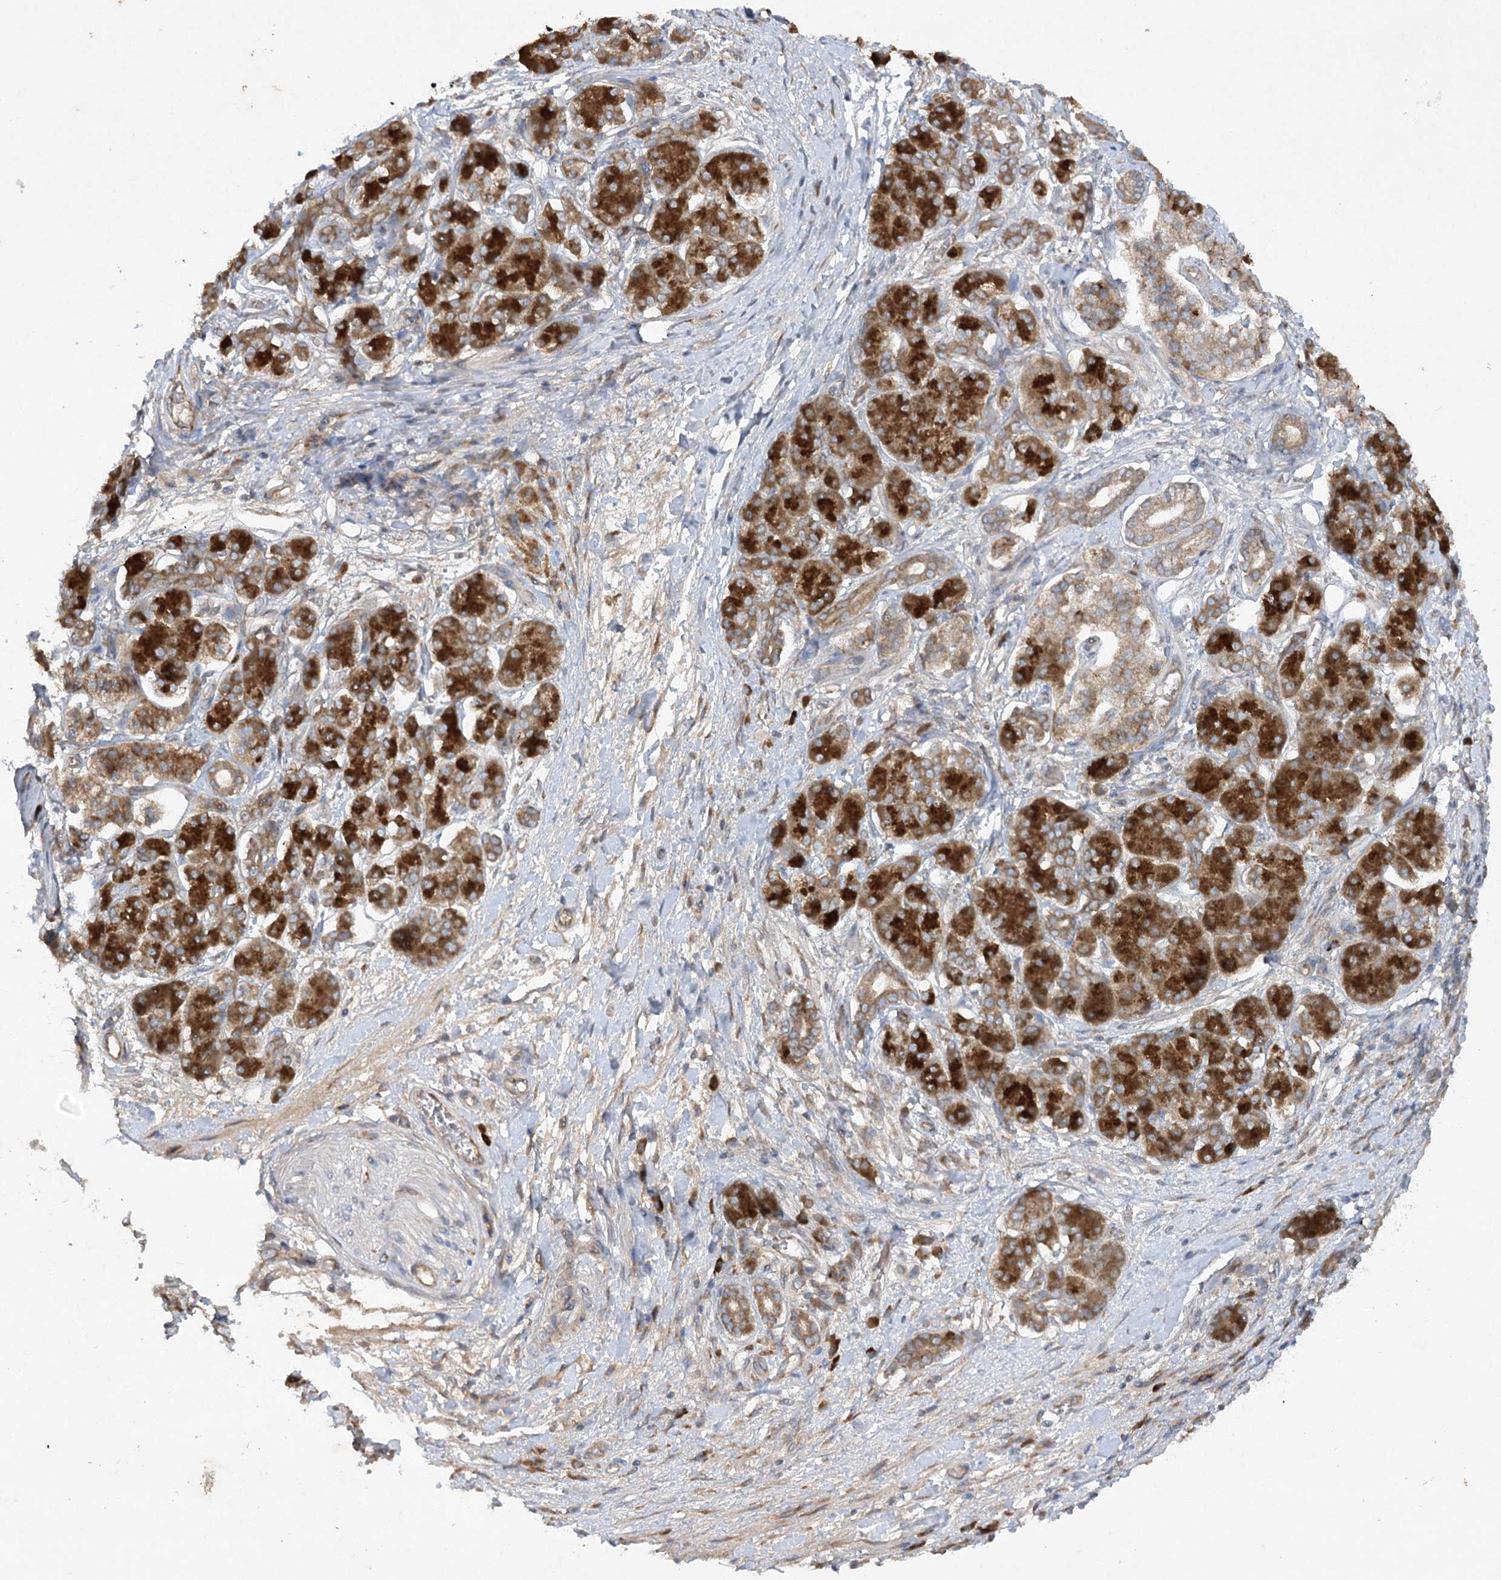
{"staining": {"intensity": "strong", "quantity": ">75%", "location": "cytoplasmic/membranous"}, "tissue": "pancreatic cancer", "cell_type": "Tumor cells", "image_type": "cancer", "snomed": [{"axis": "morphology", "description": "Adenocarcinoma, NOS"}, {"axis": "topography", "description": "Pancreas"}], "caption": "This is an image of immunohistochemistry (IHC) staining of adenocarcinoma (pancreatic), which shows strong expression in the cytoplasmic/membranous of tumor cells.", "gene": "TRAF3IP1", "patient": {"sex": "female", "age": 61}}